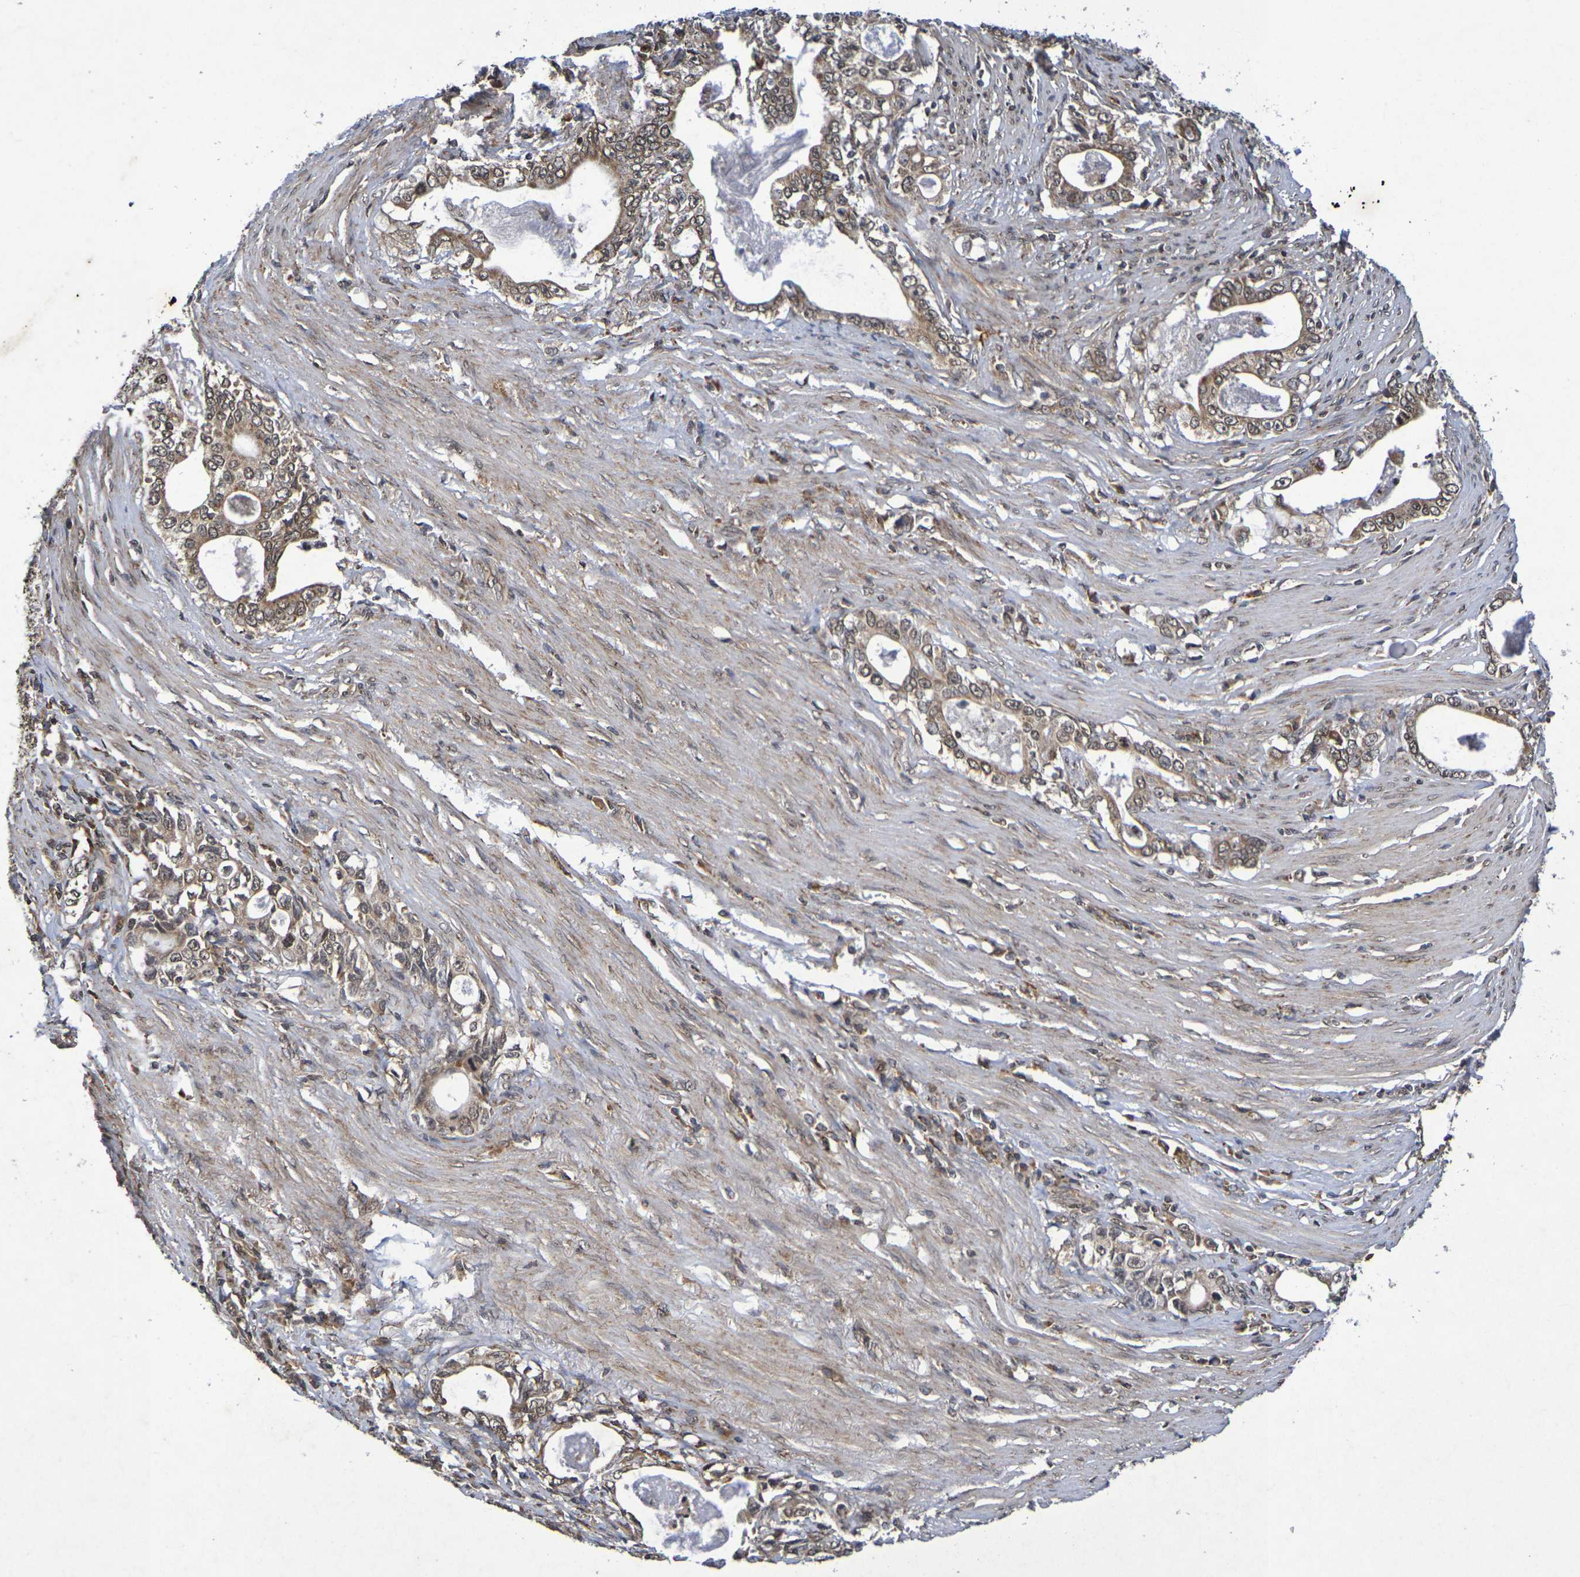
{"staining": {"intensity": "moderate", "quantity": ">75%", "location": "cytoplasmic/membranous,nuclear"}, "tissue": "stomach cancer", "cell_type": "Tumor cells", "image_type": "cancer", "snomed": [{"axis": "morphology", "description": "Adenocarcinoma, NOS"}, {"axis": "topography", "description": "Stomach, lower"}], "caption": "Adenocarcinoma (stomach) tissue exhibits moderate cytoplasmic/membranous and nuclear positivity in approximately >75% of tumor cells The staining is performed using DAB (3,3'-diaminobenzidine) brown chromogen to label protein expression. The nuclei are counter-stained blue using hematoxylin.", "gene": "GUCY1A2", "patient": {"sex": "female", "age": 72}}